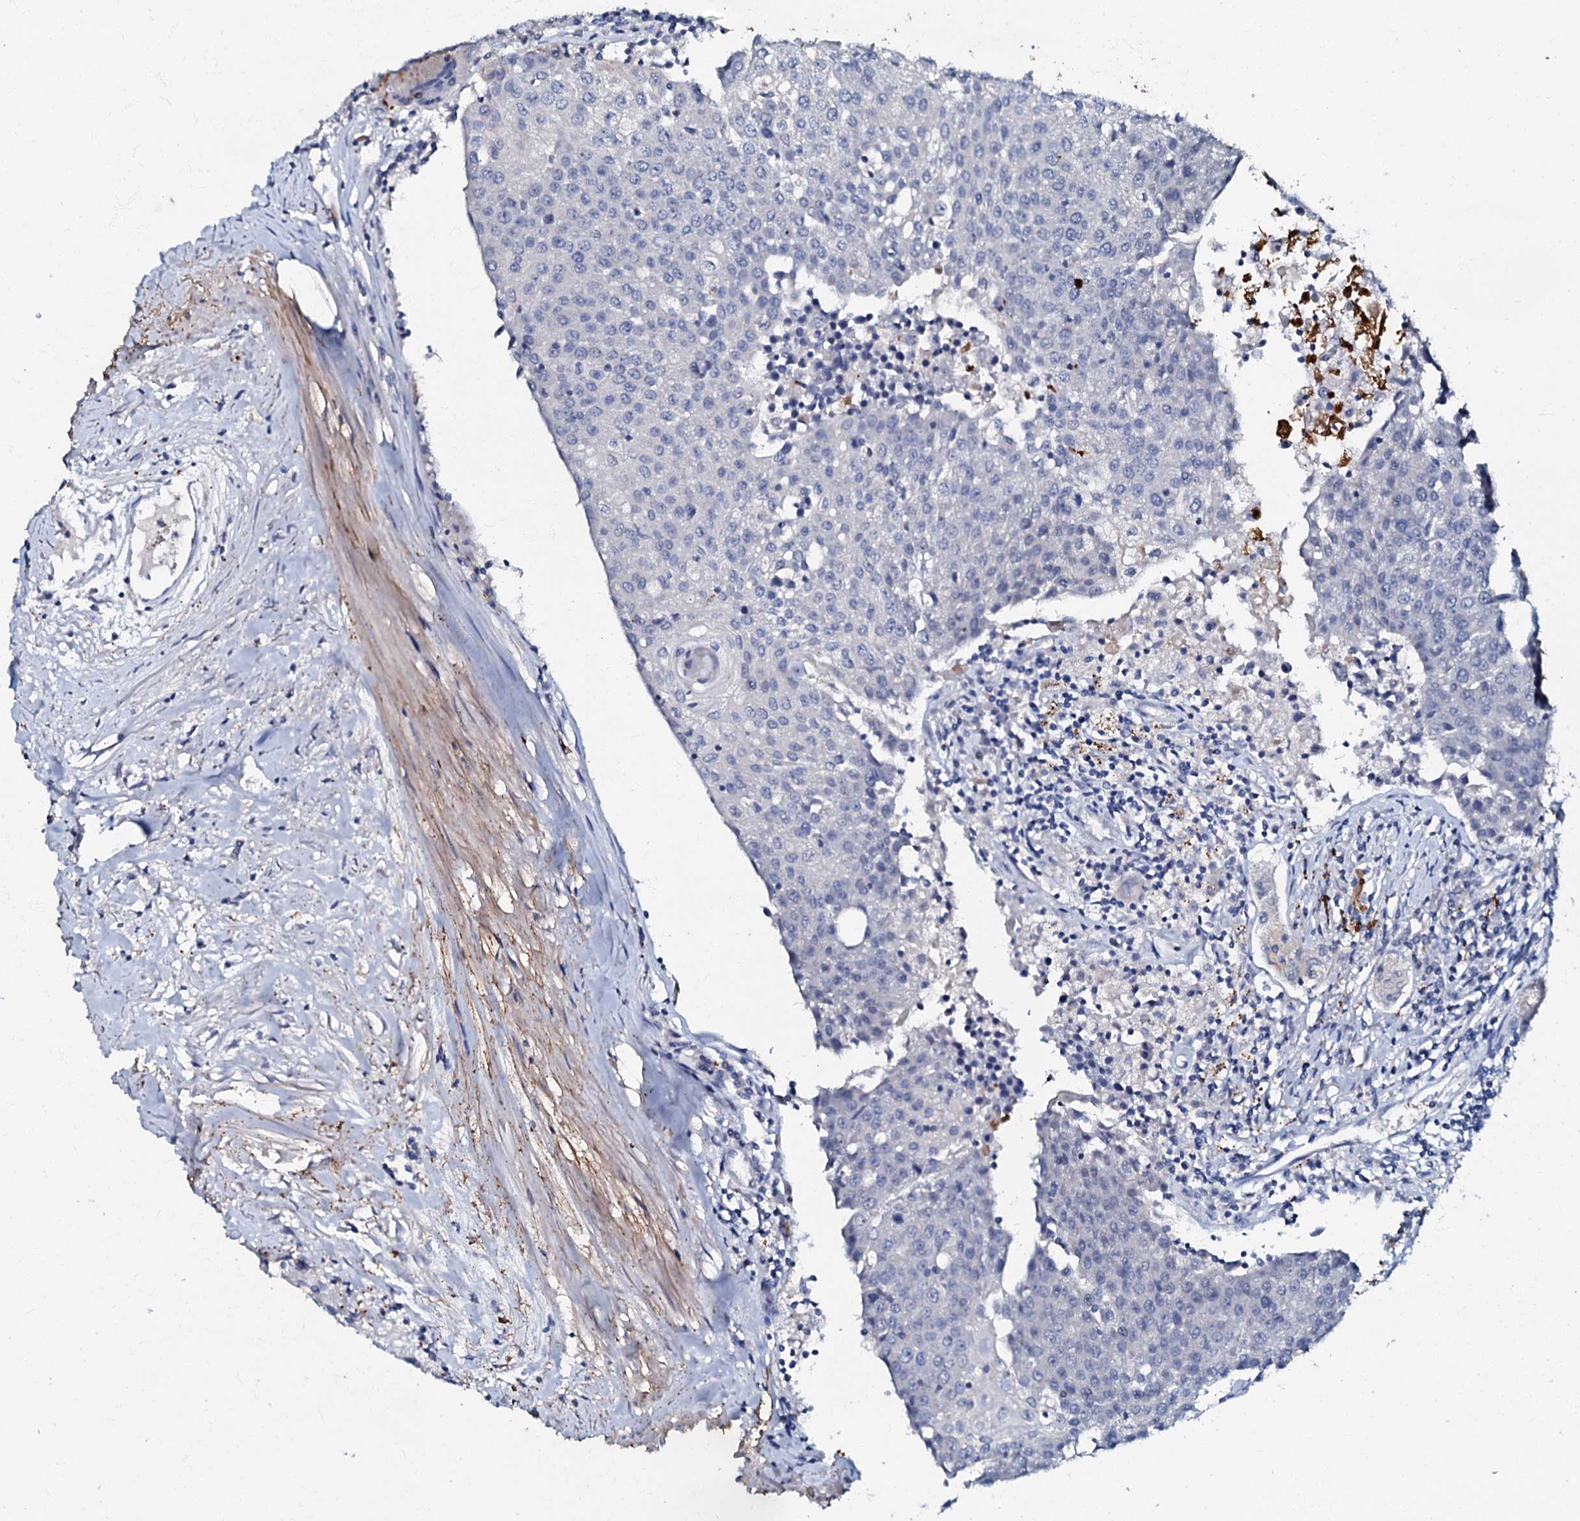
{"staining": {"intensity": "negative", "quantity": "none", "location": "none"}, "tissue": "urothelial cancer", "cell_type": "Tumor cells", "image_type": "cancer", "snomed": [{"axis": "morphology", "description": "Urothelial carcinoma, High grade"}, {"axis": "topography", "description": "Urinary bladder"}], "caption": "Tumor cells are negative for protein expression in human high-grade urothelial carcinoma. Nuclei are stained in blue.", "gene": "MANSC4", "patient": {"sex": "female", "age": 85}}